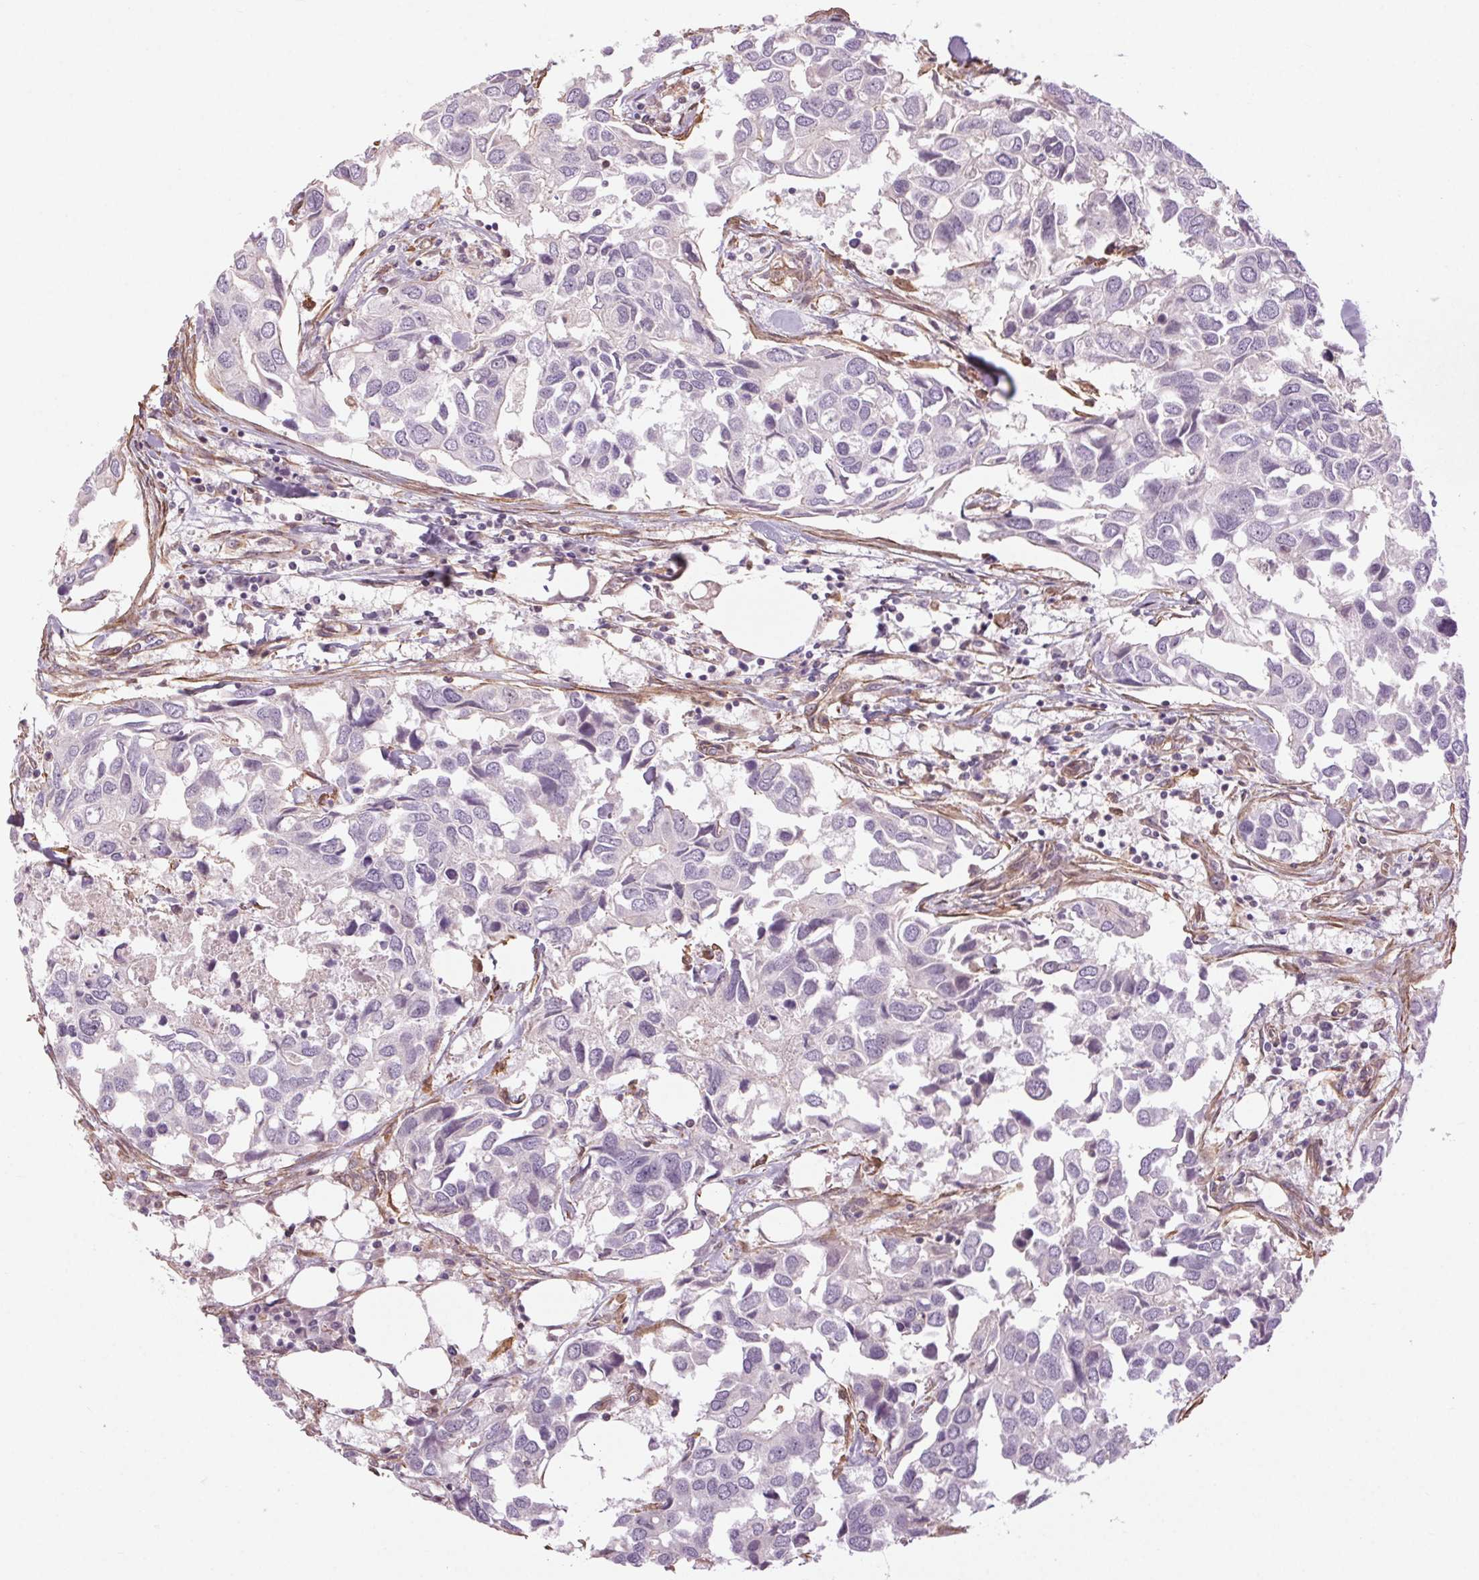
{"staining": {"intensity": "negative", "quantity": "none", "location": "none"}, "tissue": "breast cancer", "cell_type": "Tumor cells", "image_type": "cancer", "snomed": [{"axis": "morphology", "description": "Duct carcinoma"}, {"axis": "topography", "description": "Breast"}], "caption": "Immunohistochemistry photomicrograph of breast cancer (intraductal carcinoma) stained for a protein (brown), which exhibits no staining in tumor cells.", "gene": "CCSER1", "patient": {"sex": "female", "age": 83}}